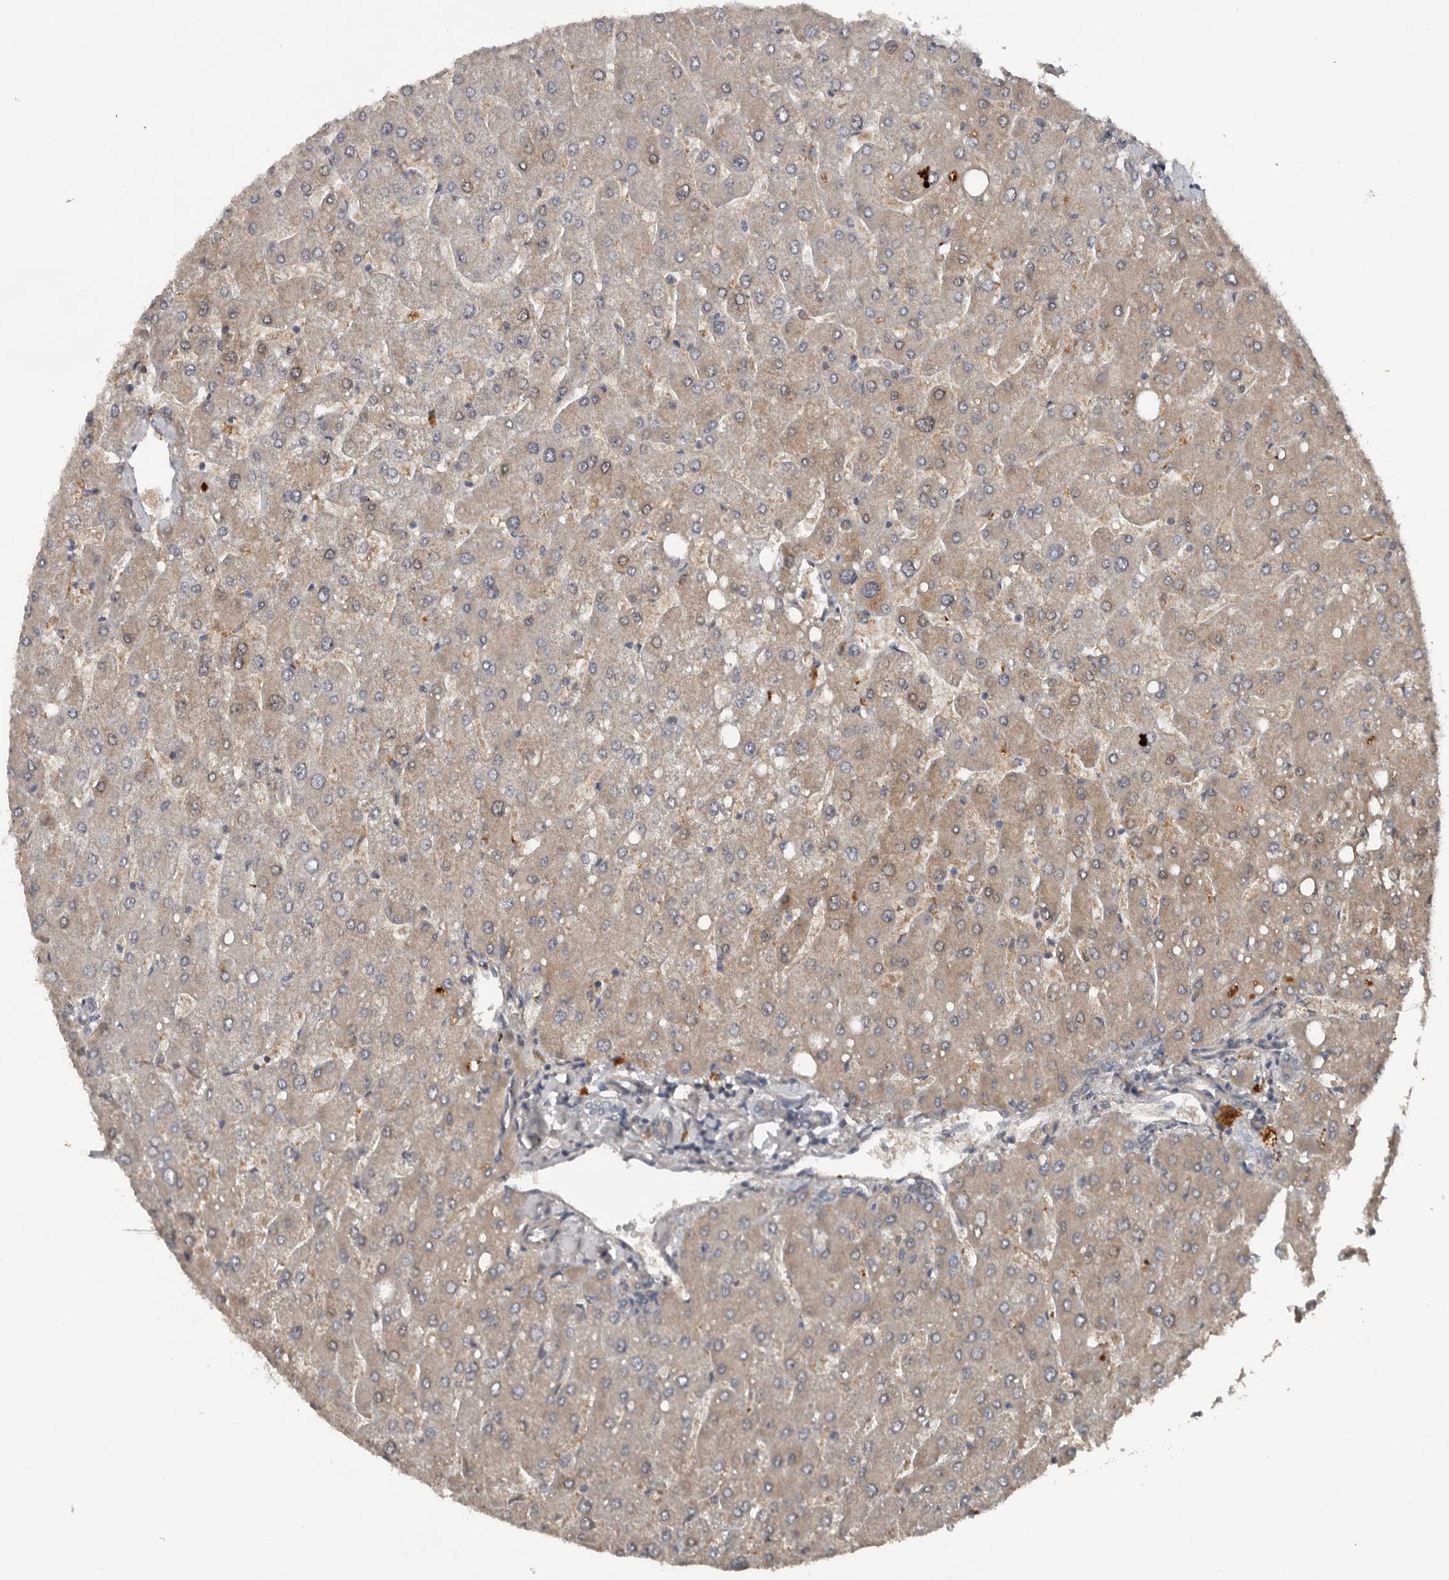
{"staining": {"intensity": "negative", "quantity": "none", "location": "none"}, "tissue": "liver", "cell_type": "Cholangiocytes", "image_type": "normal", "snomed": [{"axis": "morphology", "description": "Normal tissue, NOS"}, {"axis": "topography", "description": "Liver"}], "caption": "Cholangiocytes show no significant protein staining in unremarkable liver.", "gene": "DNAJB4", "patient": {"sex": "male", "age": 55}}